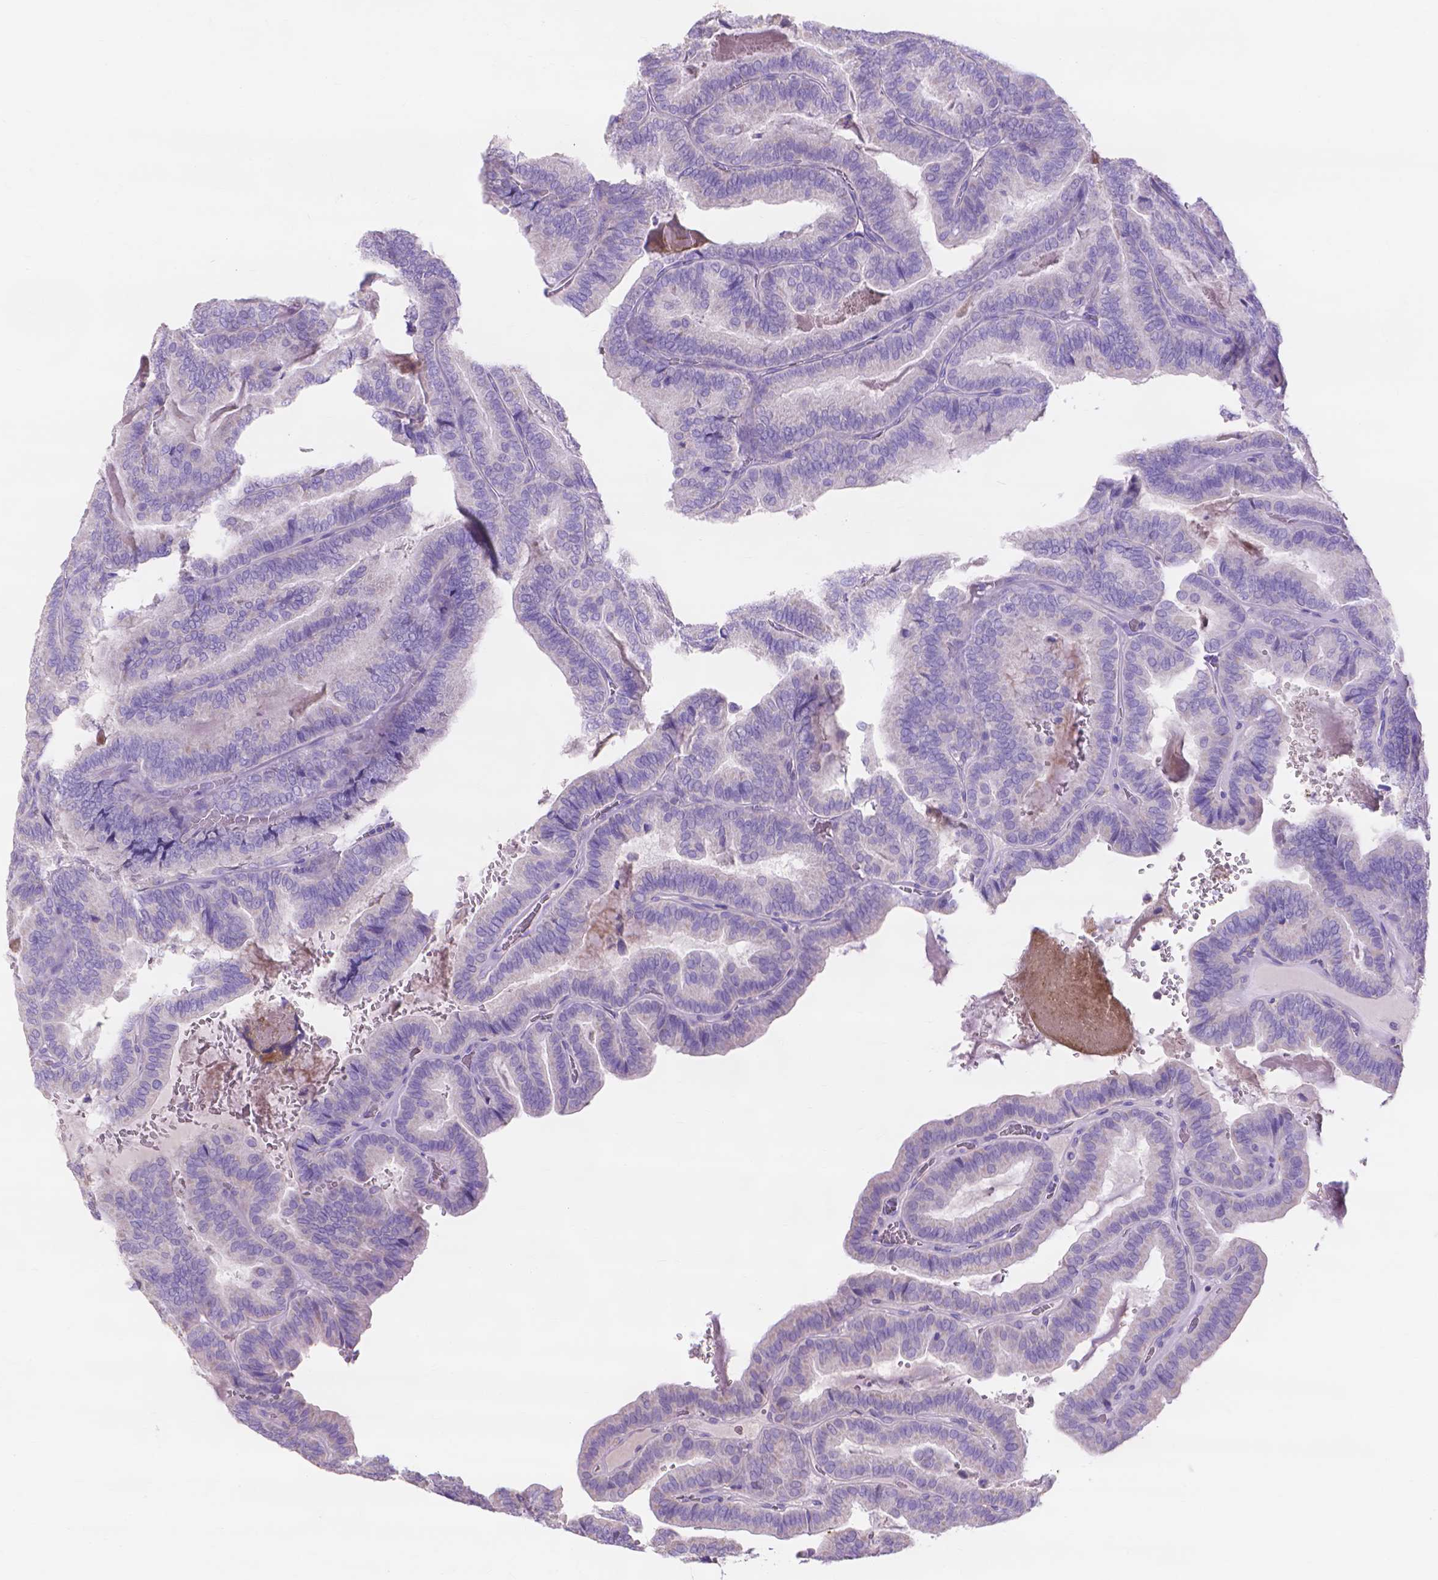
{"staining": {"intensity": "negative", "quantity": "none", "location": "none"}, "tissue": "thyroid cancer", "cell_type": "Tumor cells", "image_type": "cancer", "snomed": [{"axis": "morphology", "description": "Papillary adenocarcinoma, NOS"}, {"axis": "topography", "description": "Thyroid gland"}], "caption": "Tumor cells show no significant protein positivity in thyroid cancer (papillary adenocarcinoma).", "gene": "MMP11", "patient": {"sex": "female", "age": 75}}